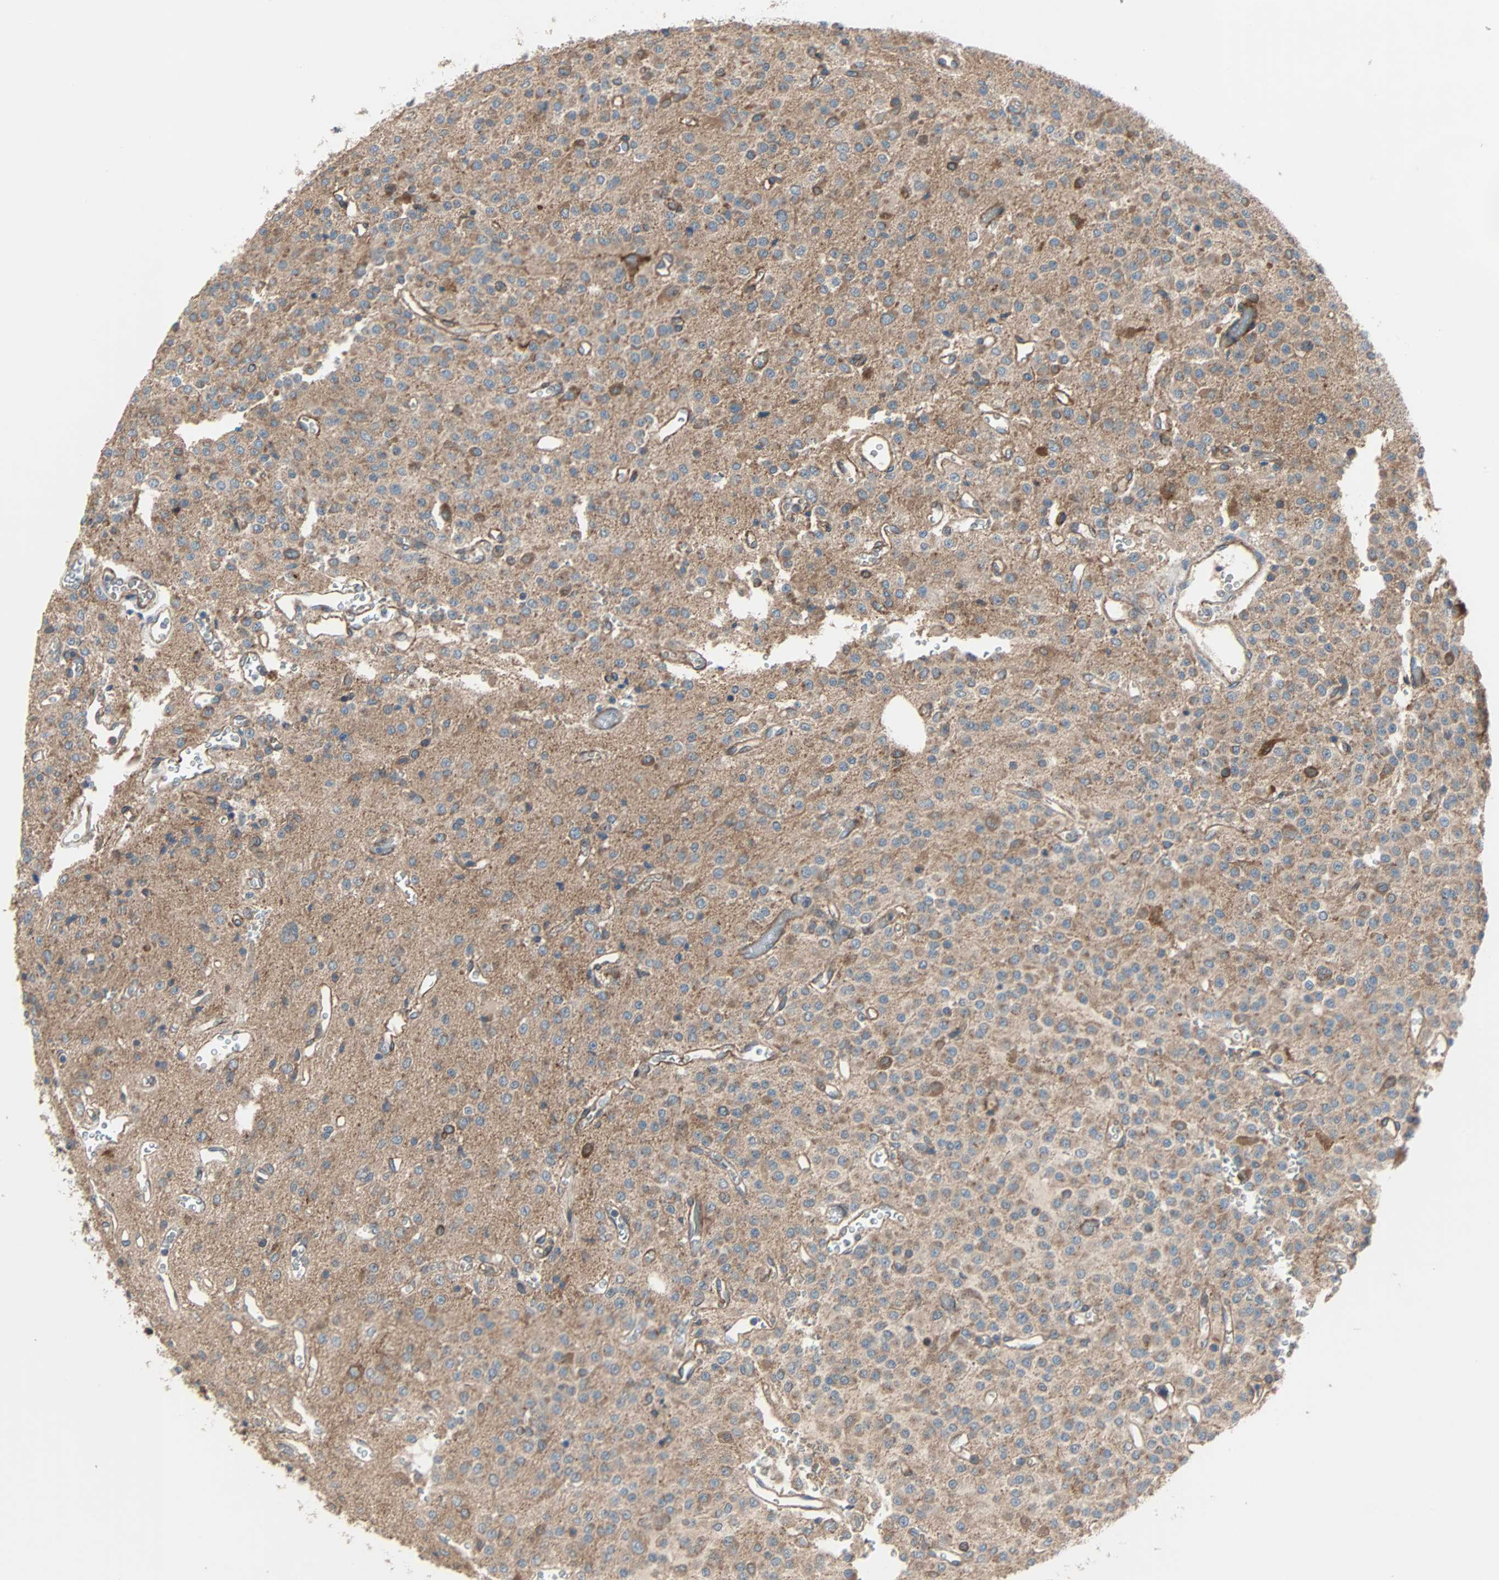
{"staining": {"intensity": "weak", "quantity": ">75%", "location": "cytoplasmic/membranous"}, "tissue": "glioma", "cell_type": "Tumor cells", "image_type": "cancer", "snomed": [{"axis": "morphology", "description": "Glioma, malignant, Low grade"}, {"axis": "topography", "description": "Brain"}], "caption": "Immunohistochemical staining of human malignant glioma (low-grade) reveals weak cytoplasmic/membranous protein positivity in approximately >75% of tumor cells.", "gene": "XYLT1", "patient": {"sex": "male", "age": 38}}